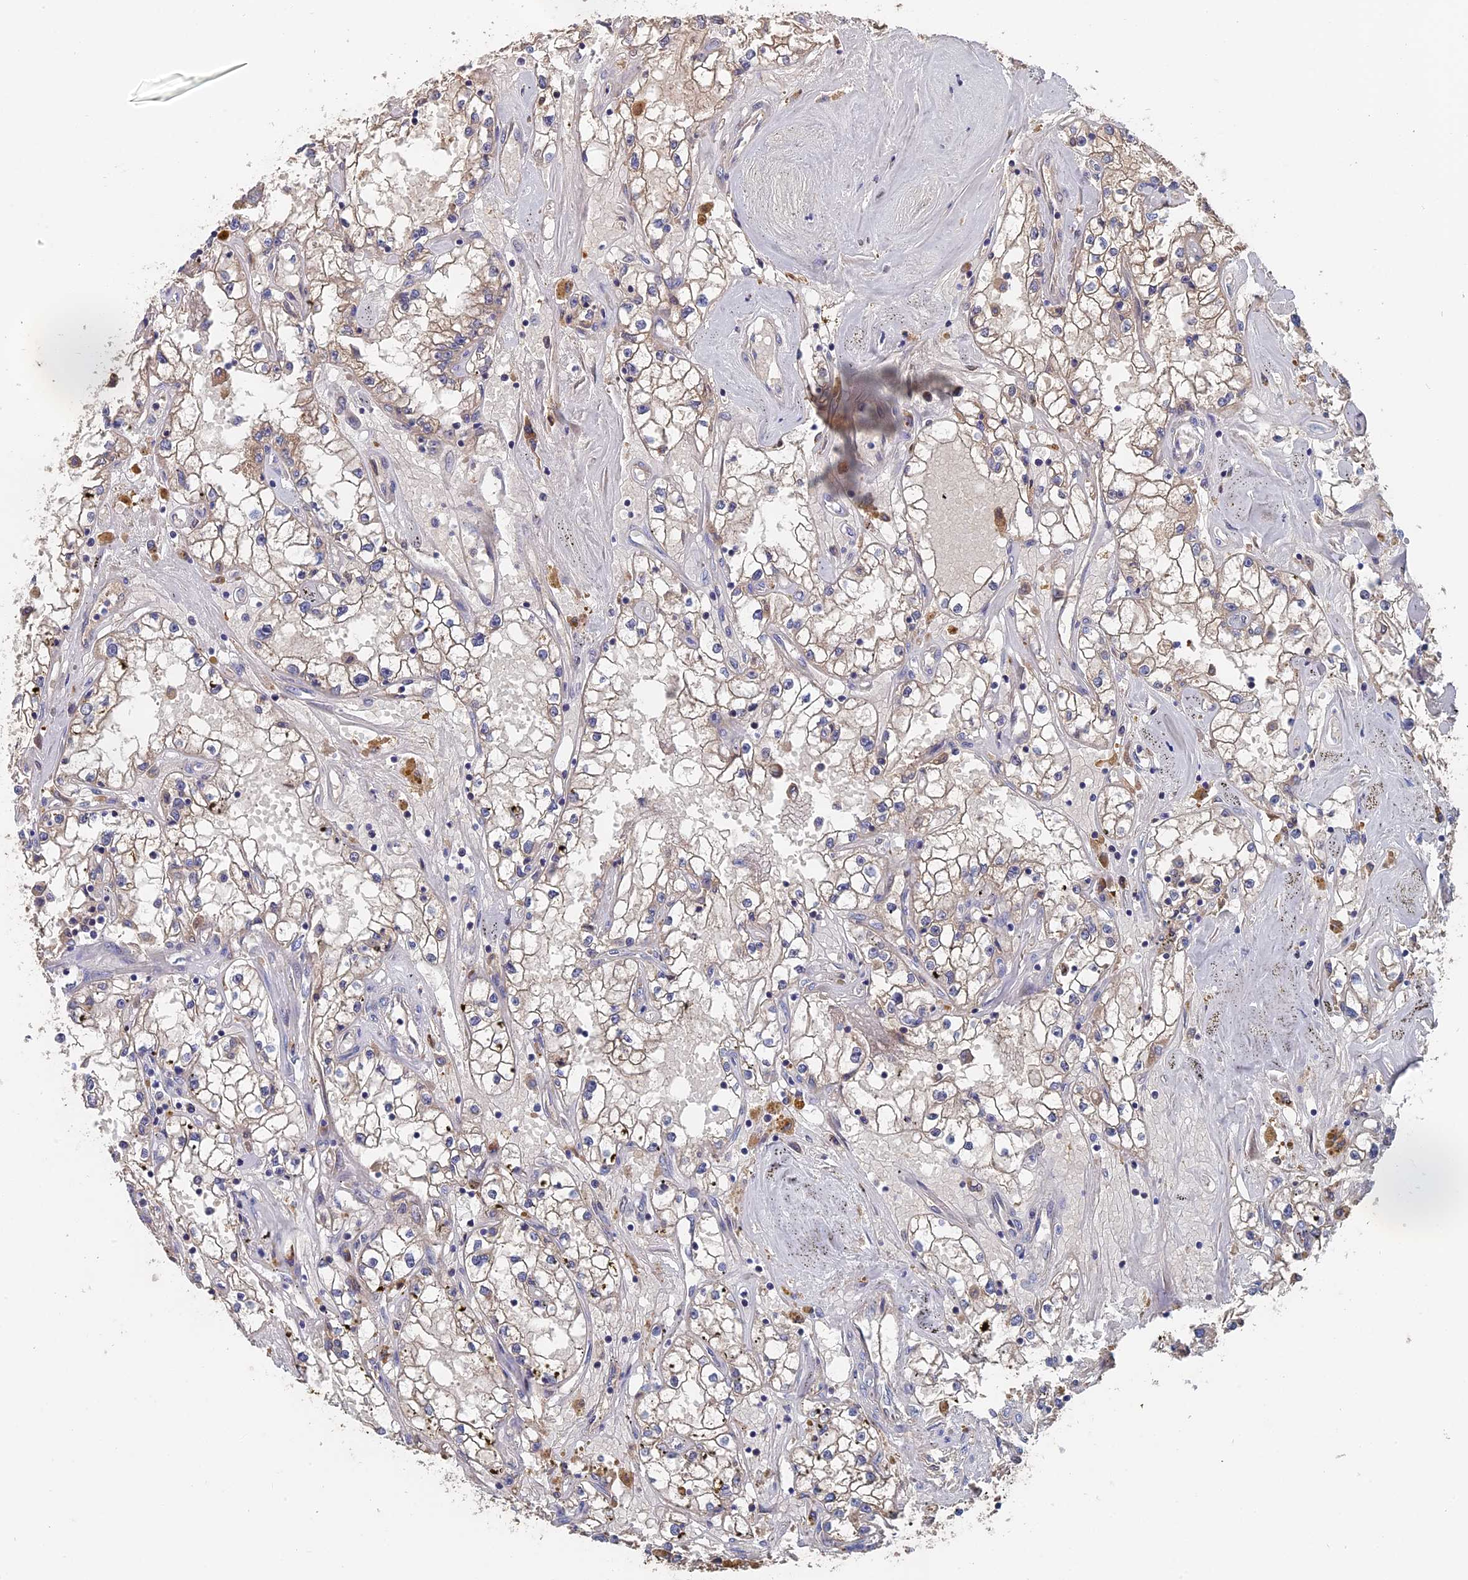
{"staining": {"intensity": "negative", "quantity": "none", "location": "none"}, "tissue": "renal cancer", "cell_type": "Tumor cells", "image_type": "cancer", "snomed": [{"axis": "morphology", "description": "Adenocarcinoma, NOS"}, {"axis": "topography", "description": "Kidney"}], "caption": "High power microscopy photomicrograph of an immunohistochemistry (IHC) histopathology image of renal cancer, revealing no significant staining in tumor cells.", "gene": "SLC33A1", "patient": {"sex": "male", "age": 56}}